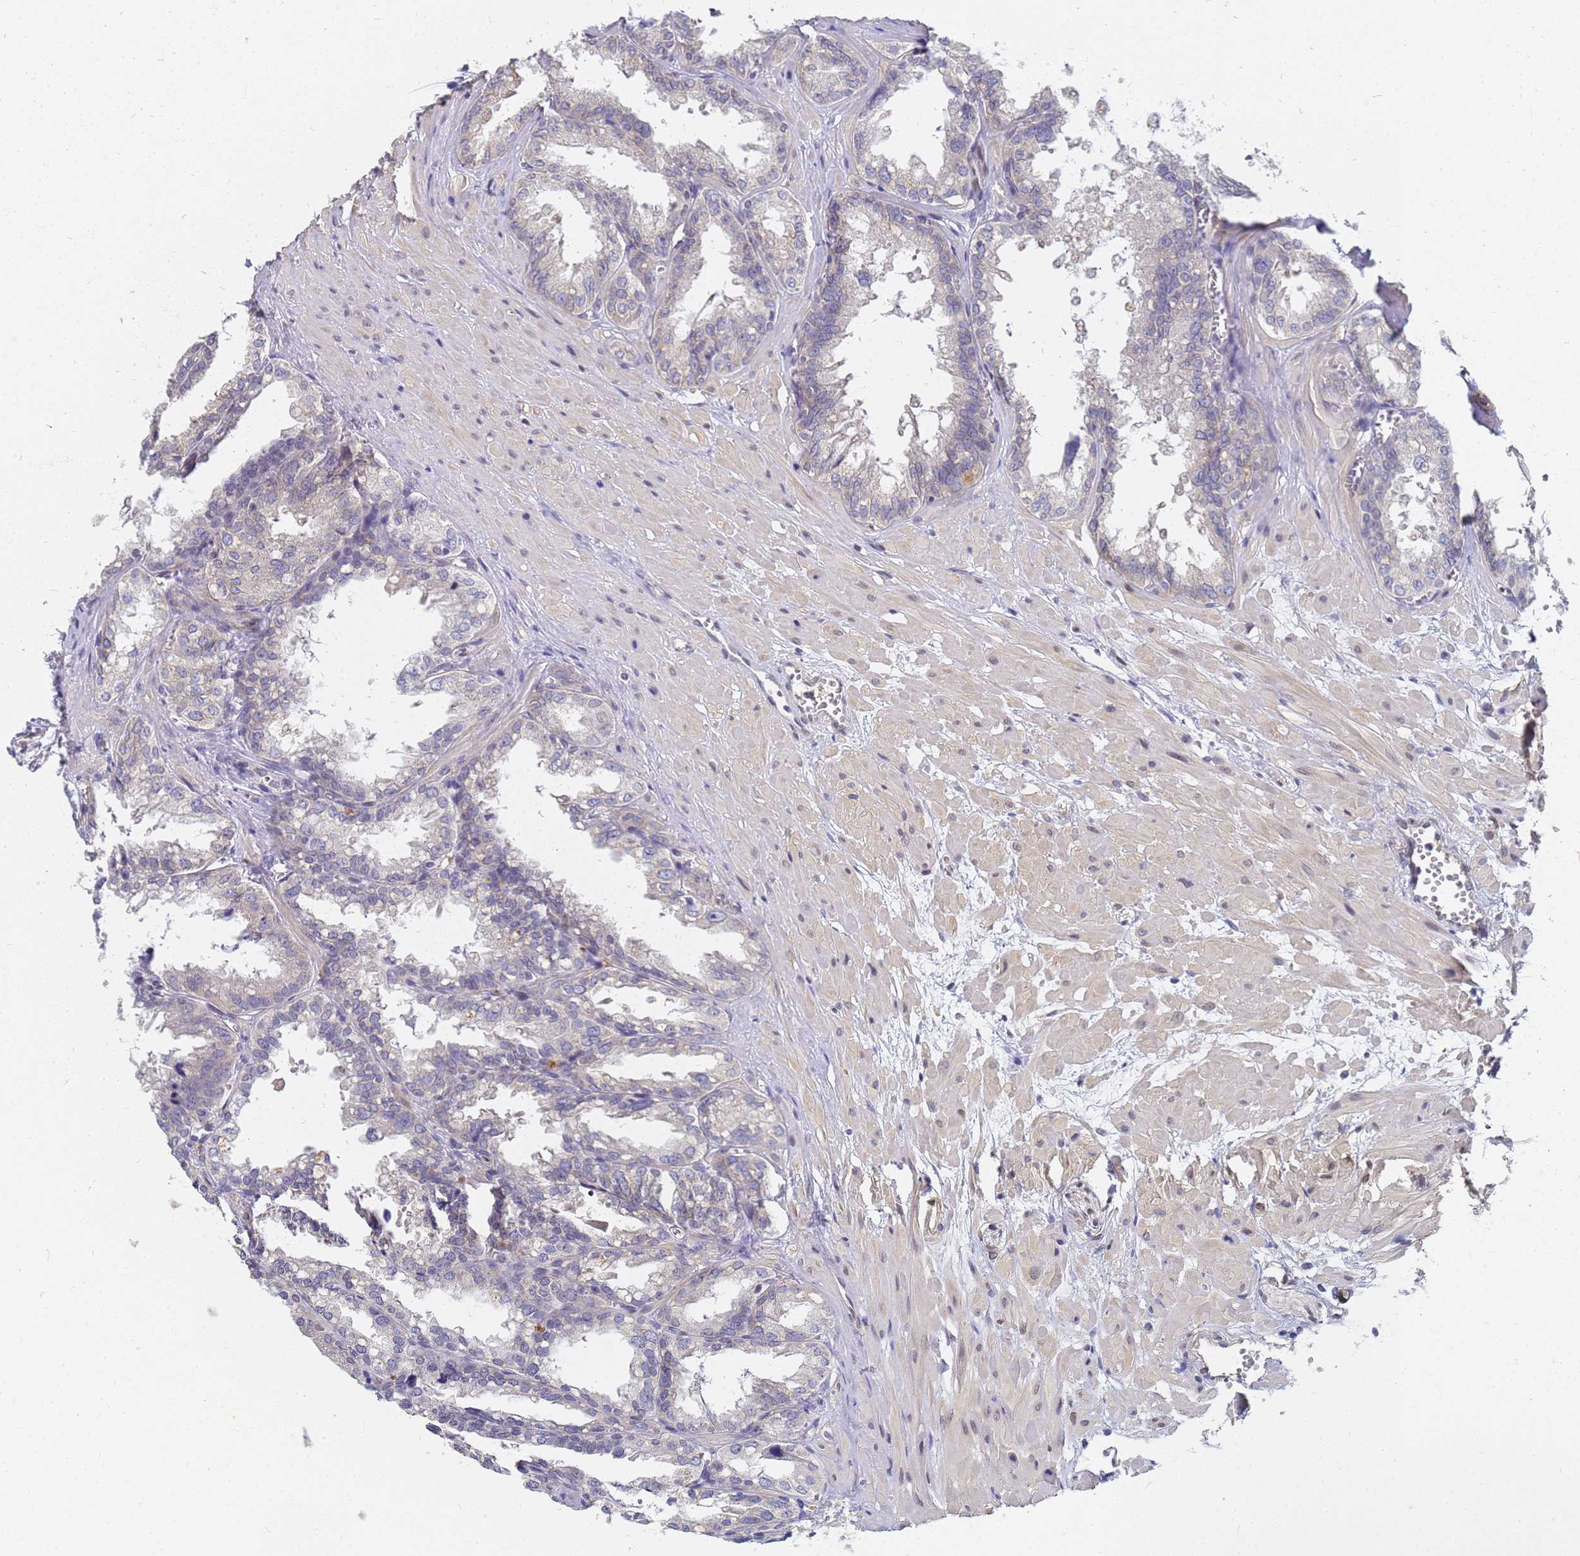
{"staining": {"intensity": "negative", "quantity": "none", "location": "none"}, "tissue": "seminal vesicle", "cell_type": "Glandular cells", "image_type": "normal", "snomed": [{"axis": "morphology", "description": "Normal tissue, NOS"}, {"axis": "topography", "description": "Prostate"}, {"axis": "topography", "description": "Seminal veicle"}], "caption": "An immunohistochemistry image of normal seminal vesicle is shown. There is no staining in glandular cells of seminal vesicle. (DAB (3,3'-diaminobenzidine) immunohistochemistry (IHC) visualized using brightfield microscopy, high magnification).", "gene": "FAM166B", "patient": {"sex": "male", "age": 51}}